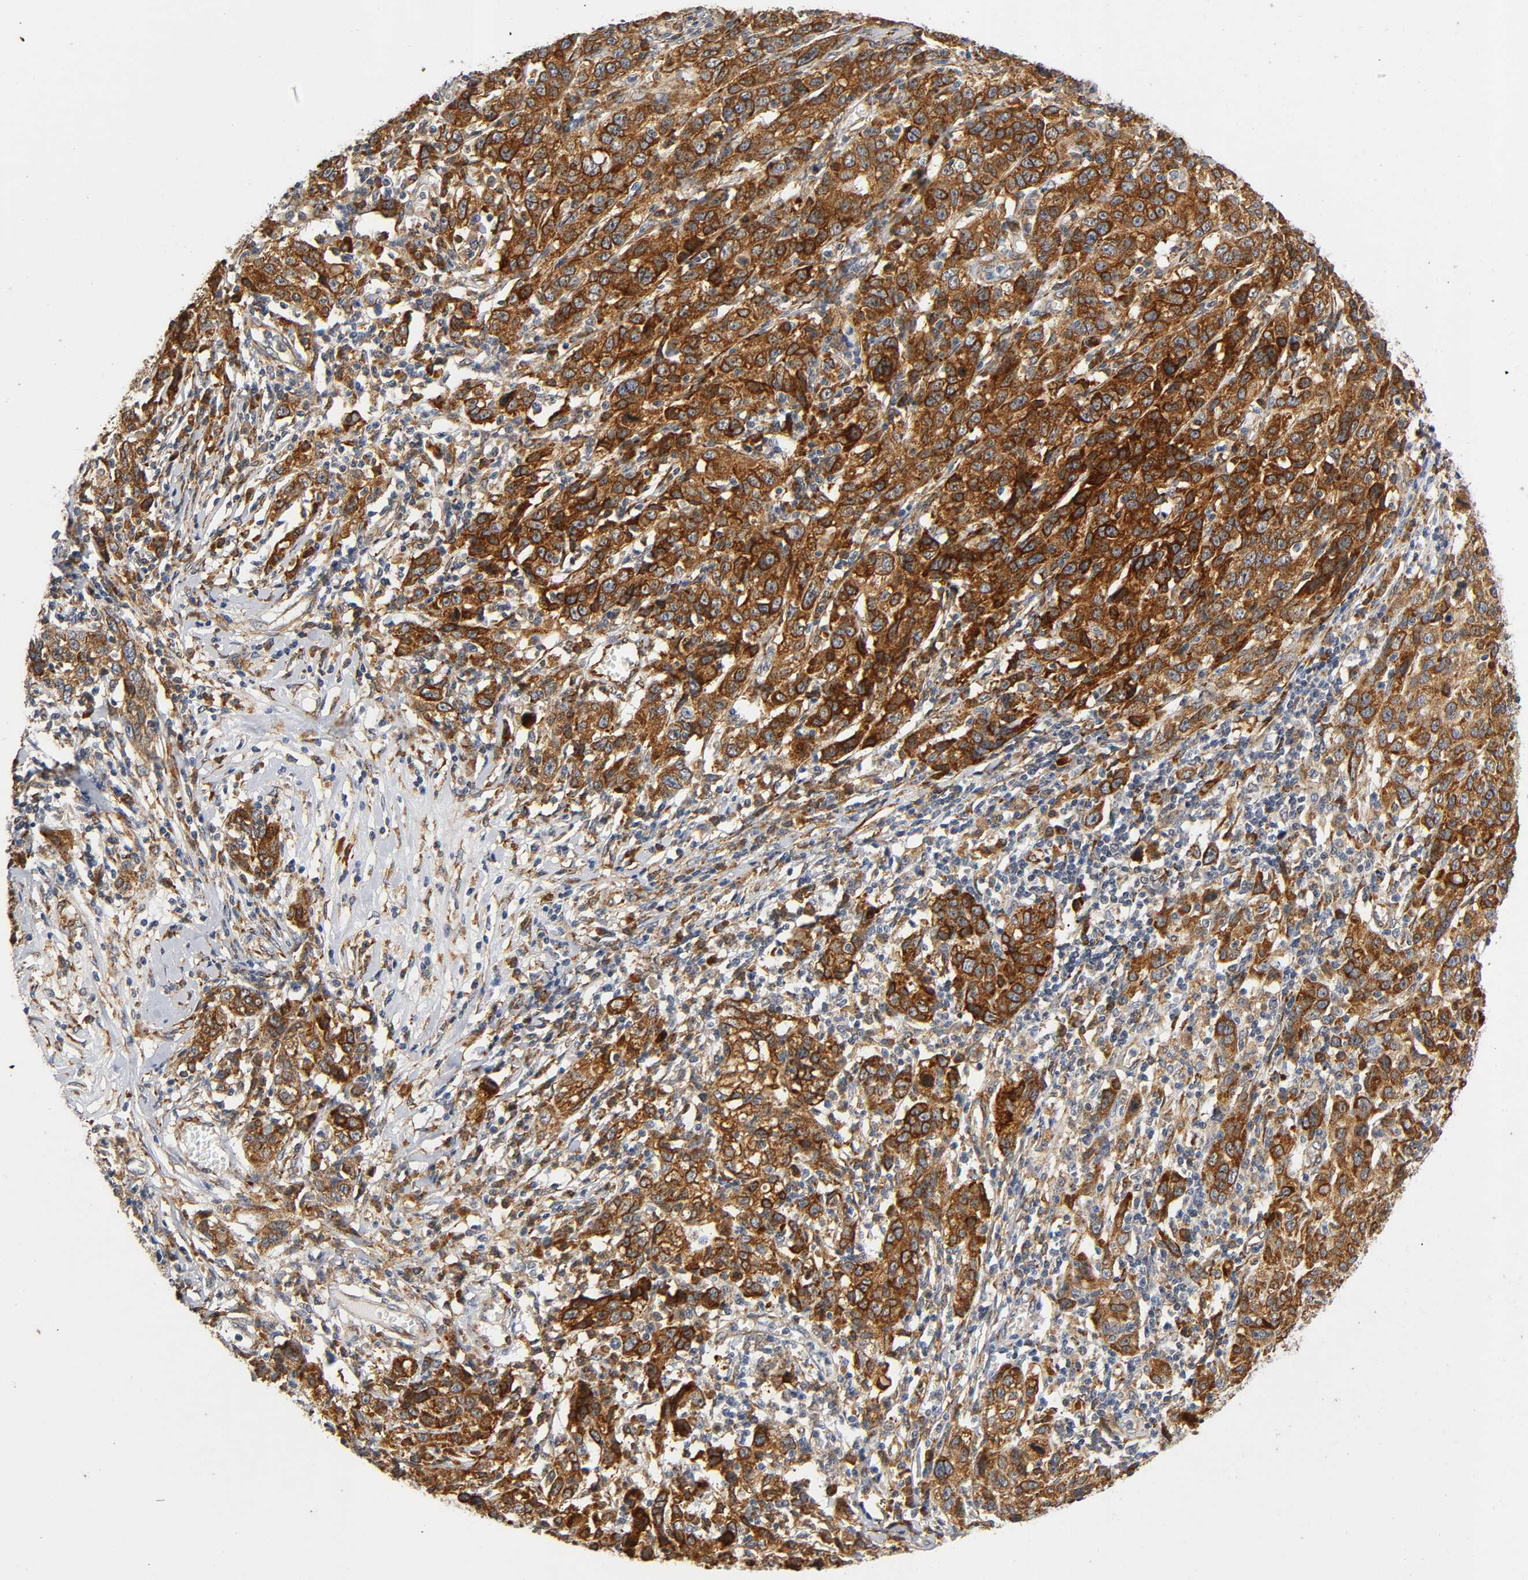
{"staining": {"intensity": "strong", "quantity": ">75%", "location": "cytoplasmic/membranous"}, "tissue": "ovarian cancer", "cell_type": "Tumor cells", "image_type": "cancer", "snomed": [{"axis": "morphology", "description": "Cystadenocarcinoma, serous, NOS"}, {"axis": "topography", "description": "Ovary"}], "caption": "Human ovarian cancer stained with a protein marker demonstrates strong staining in tumor cells.", "gene": "SOS2", "patient": {"sex": "female", "age": 71}}